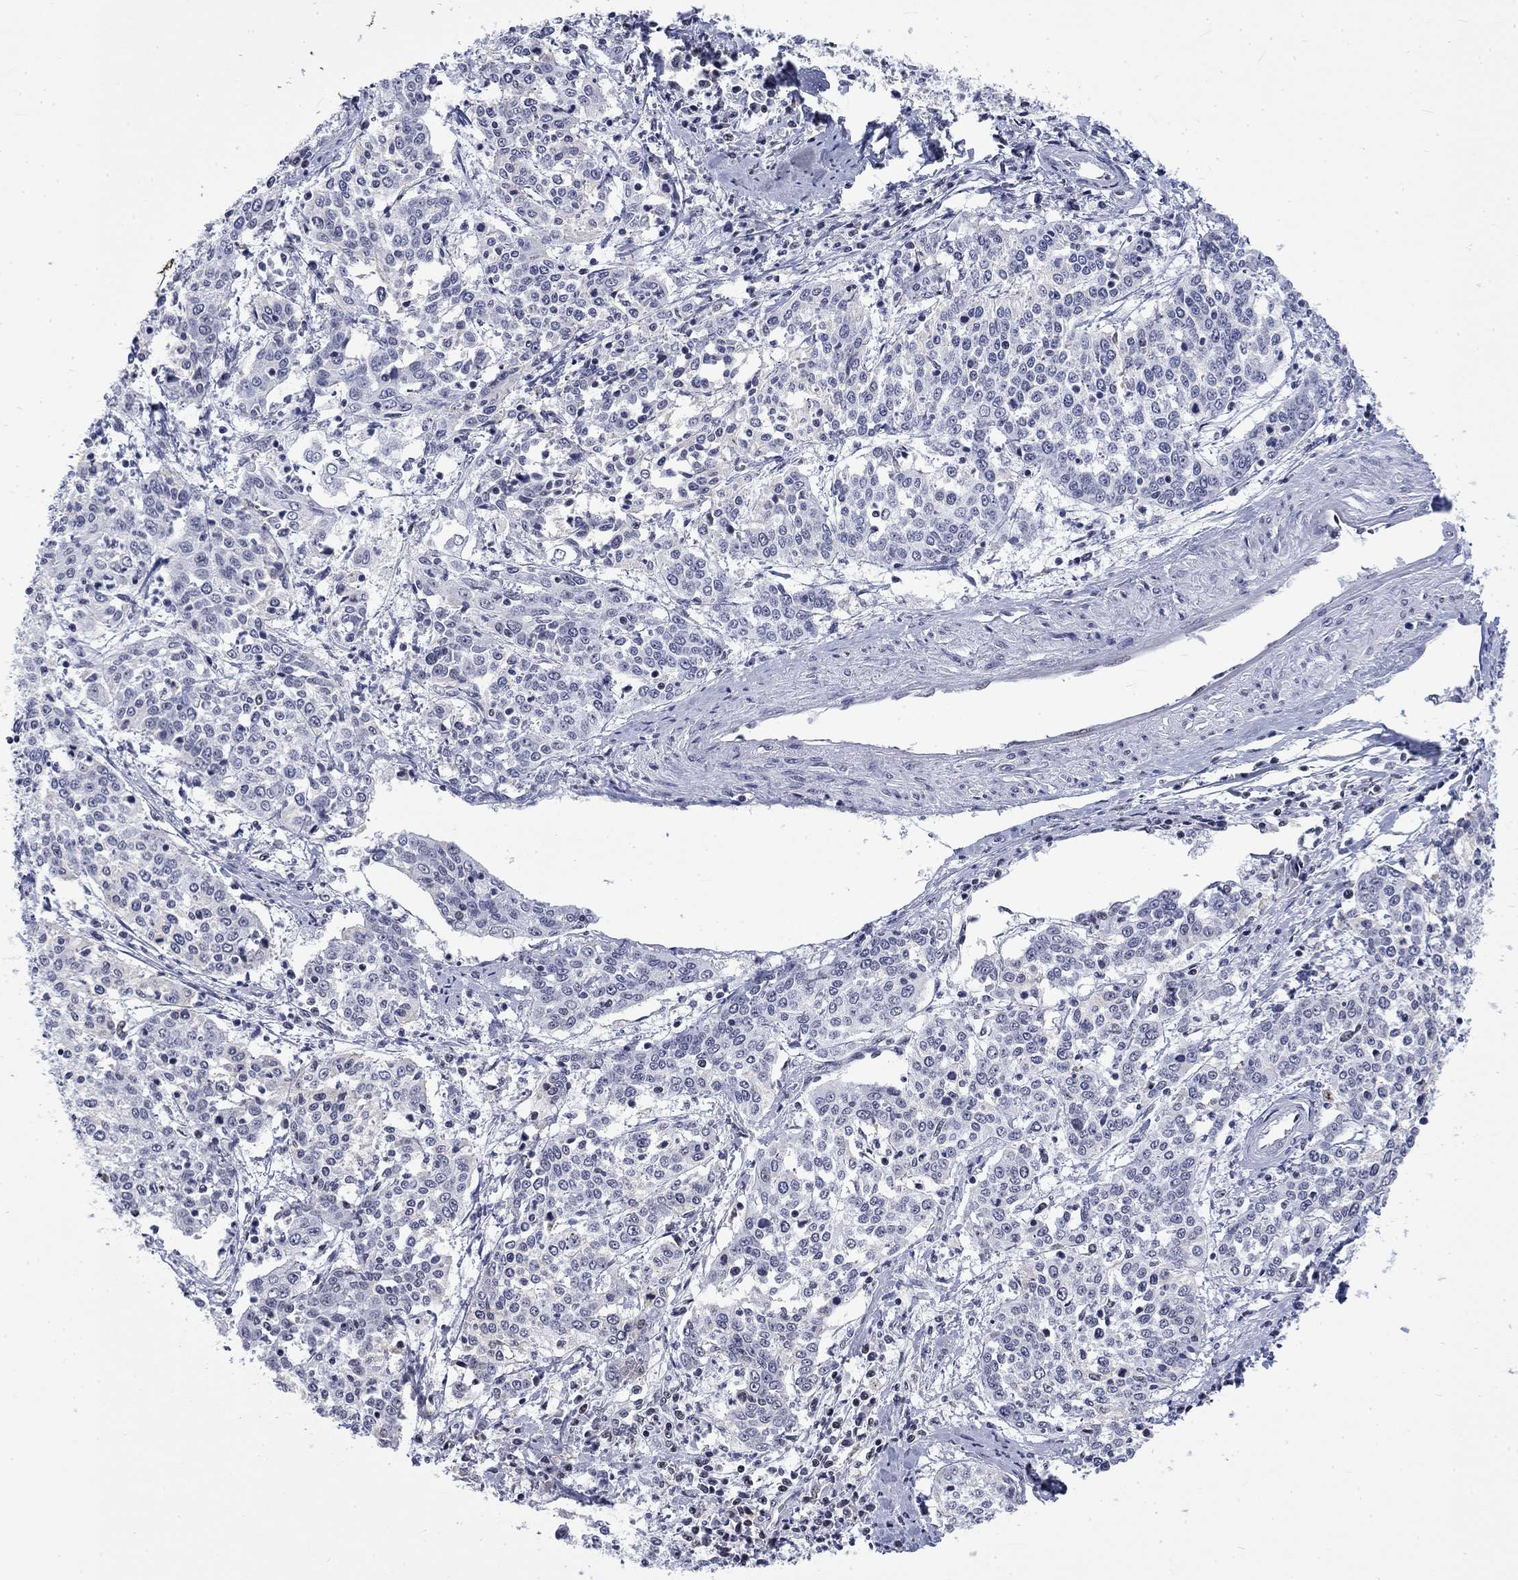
{"staining": {"intensity": "negative", "quantity": "none", "location": "none"}, "tissue": "cervical cancer", "cell_type": "Tumor cells", "image_type": "cancer", "snomed": [{"axis": "morphology", "description": "Squamous cell carcinoma, NOS"}, {"axis": "topography", "description": "Cervix"}], "caption": "Immunohistochemistry photomicrograph of neoplastic tissue: human squamous cell carcinoma (cervical) stained with DAB (3,3'-diaminobenzidine) displays no significant protein positivity in tumor cells.", "gene": "CSRNP3", "patient": {"sex": "female", "age": 41}}